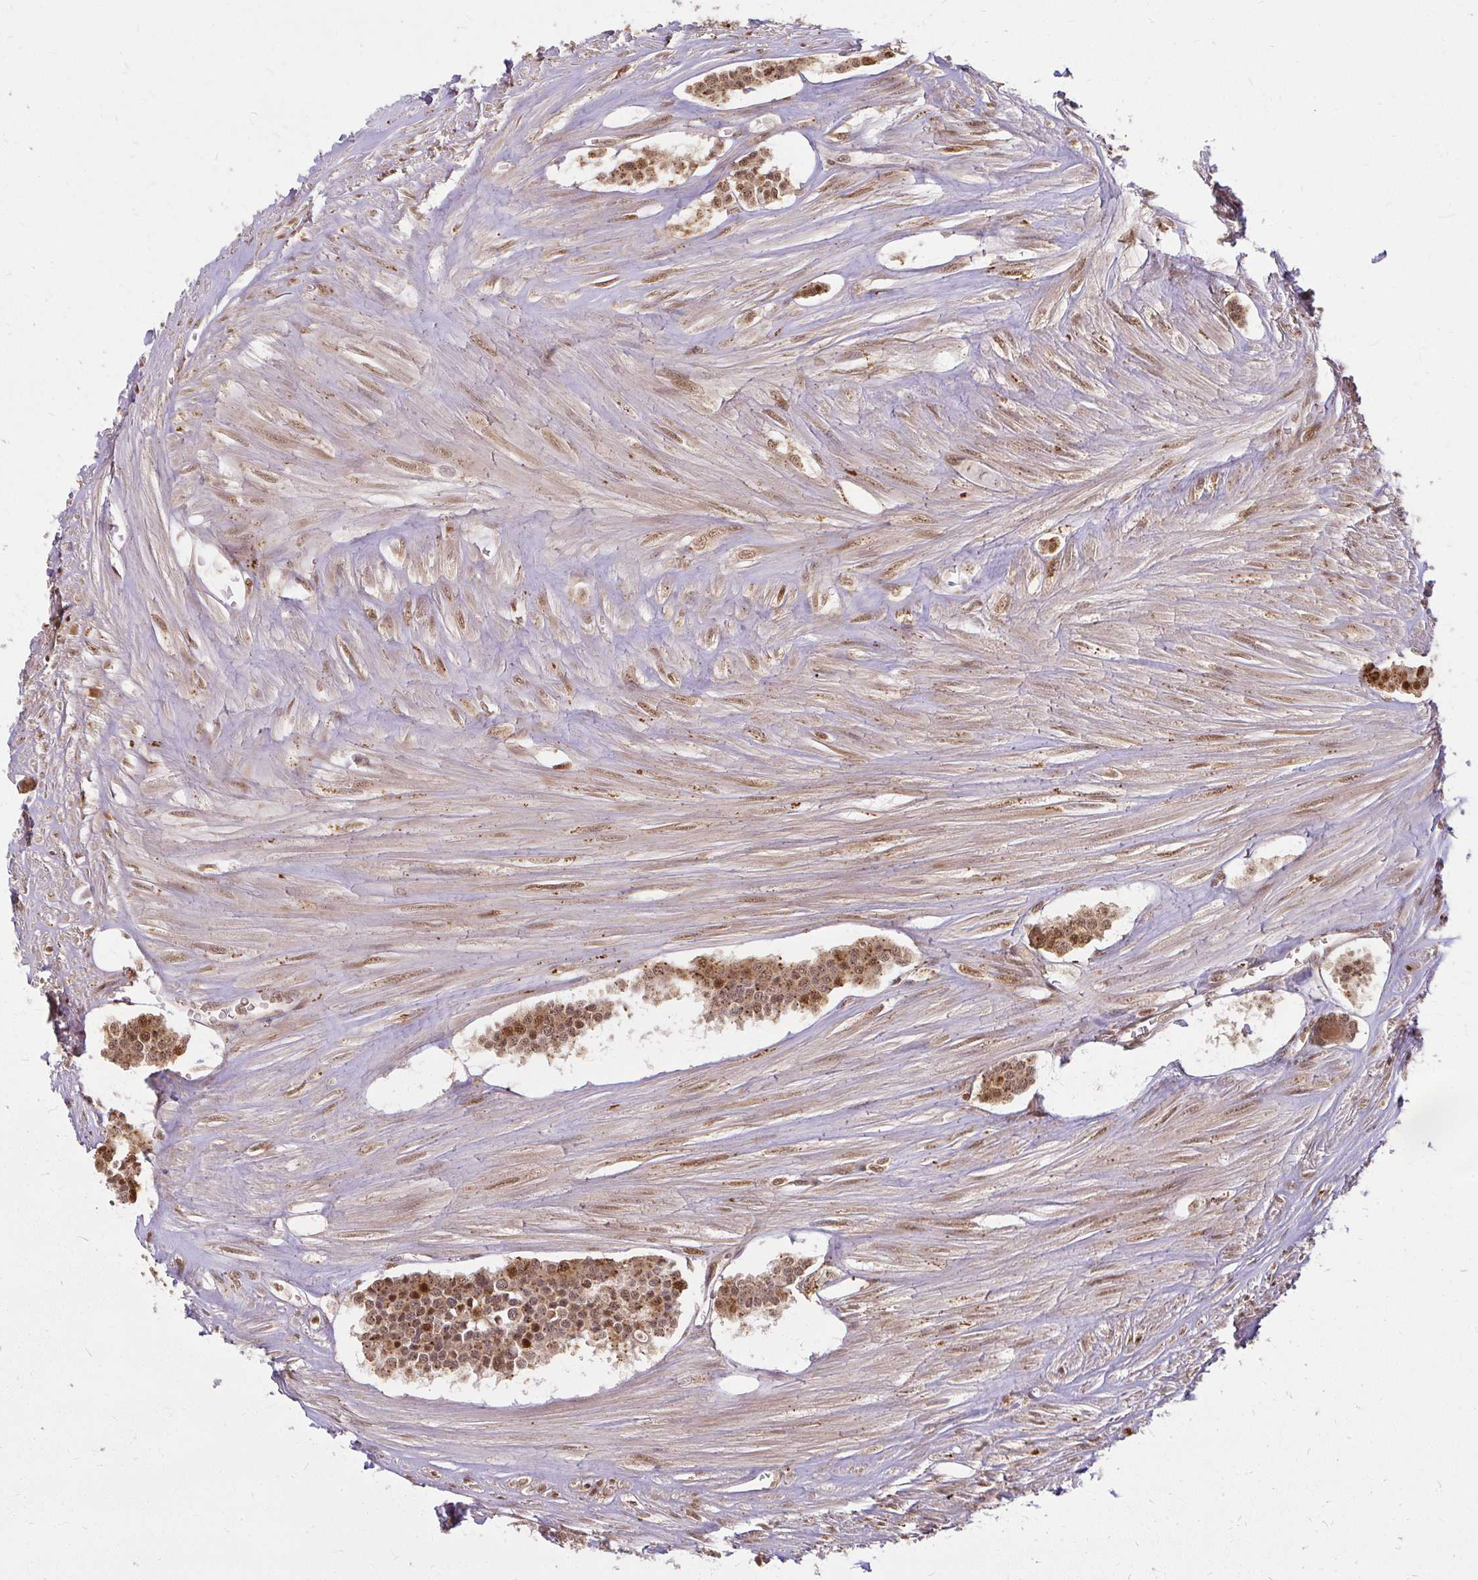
{"staining": {"intensity": "moderate", "quantity": ">75%", "location": "cytoplasmic/membranous,nuclear"}, "tissue": "carcinoid", "cell_type": "Tumor cells", "image_type": "cancer", "snomed": [{"axis": "morphology", "description": "Carcinoid, malignant, NOS"}, {"axis": "topography", "description": "Small intestine"}], "caption": "Brown immunohistochemical staining in malignant carcinoid exhibits moderate cytoplasmic/membranous and nuclear staining in approximately >75% of tumor cells.", "gene": "LARS2", "patient": {"sex": "male", "age": 60}}